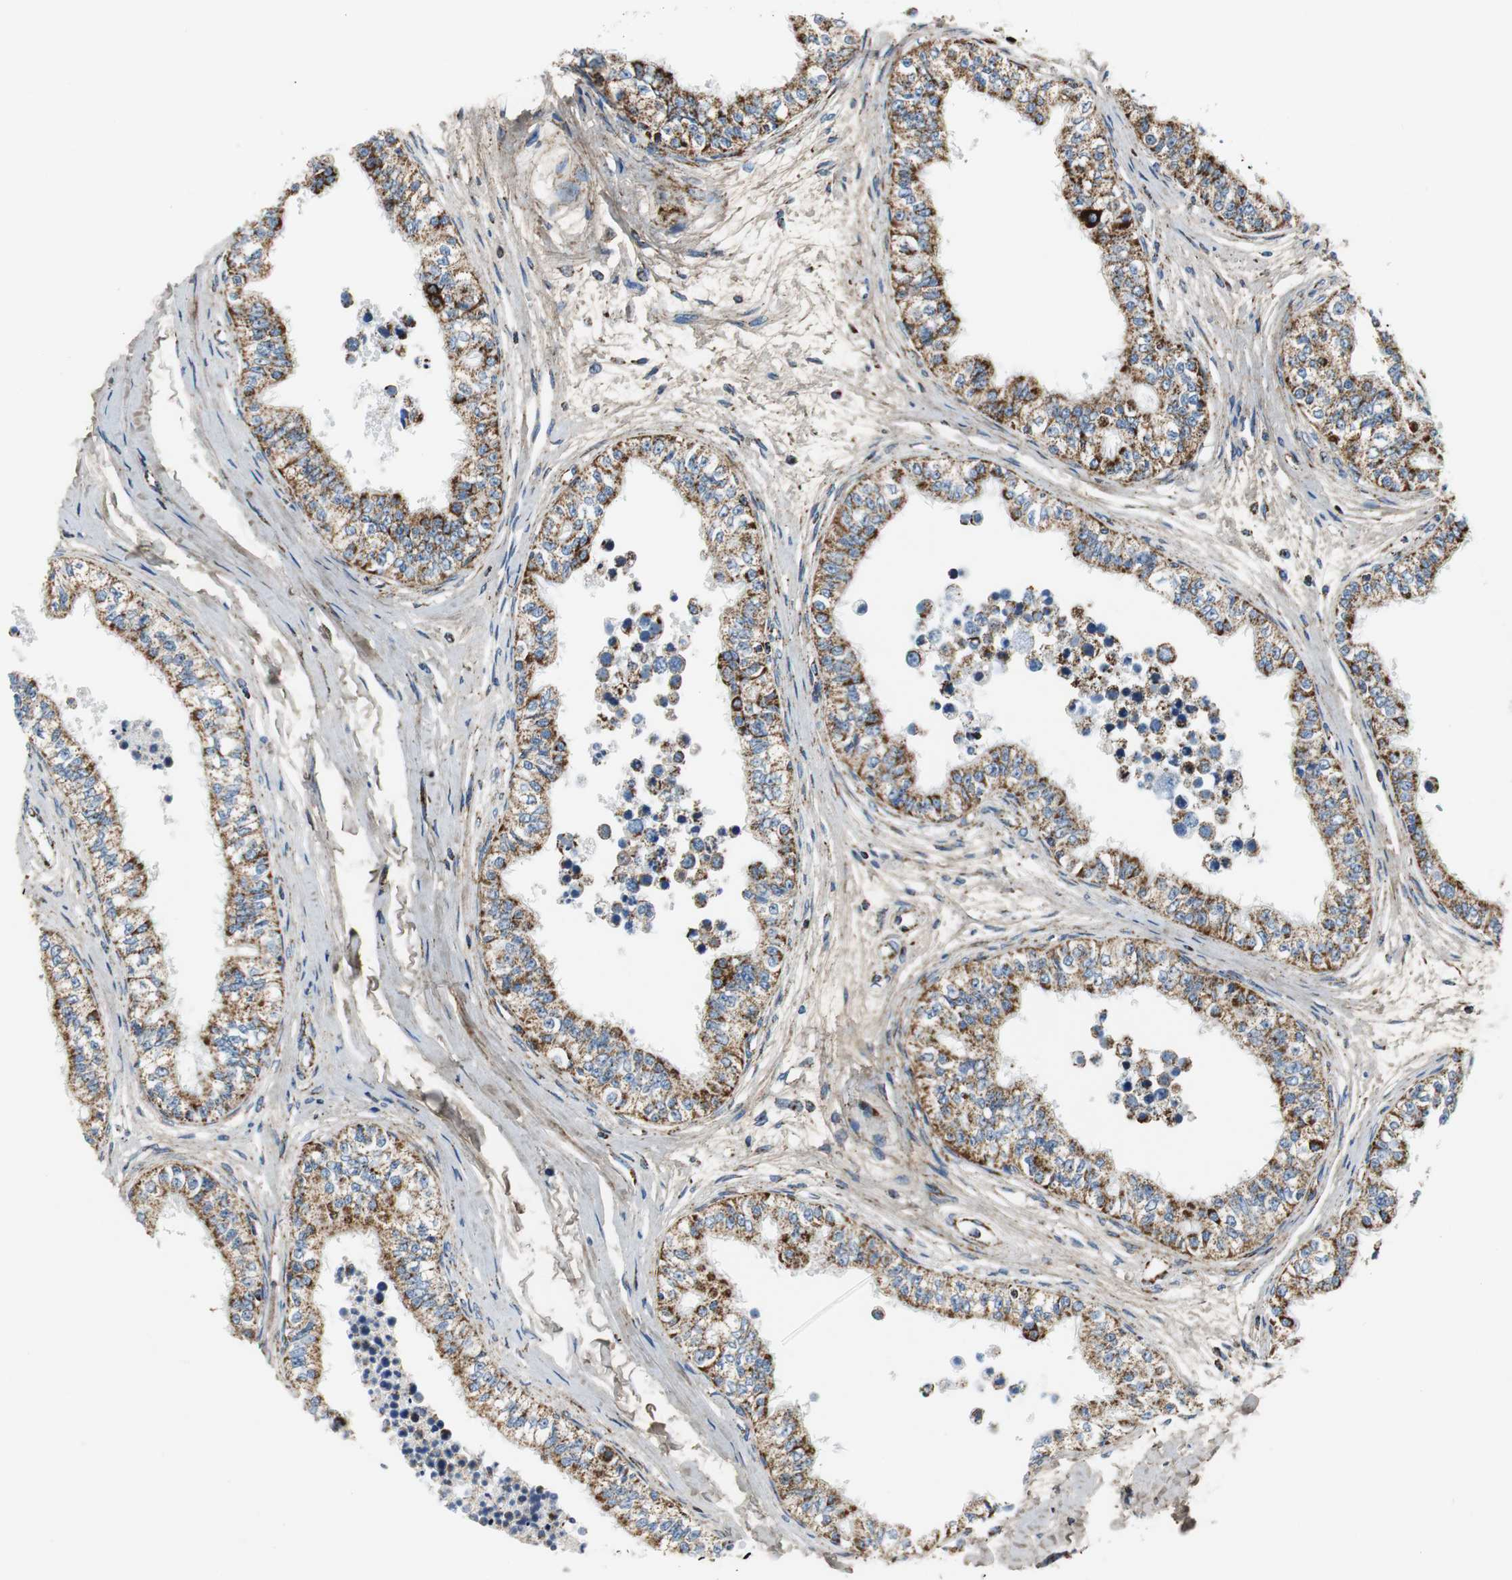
{"staining": {"intensity": "strong", "quantity": ">75%", "location": "cytoplasmic/membranous"}, "tissue": "epididymis", "cell_type": "Glandular cells", "image_type": "normal", "snomed": [{"axis": "morphology", "description": "Normal tissue, NOS"}, {"axis": "morphology", "description": "Adenocarcinoma, metastatic, NOS"}, {"axis": "topography", "description": "Testis"}, {"axis": "topography", "description": "Epididymis"}], "caption": "Brown immunohistochemical staining in normal epididymis shows strong cytoplasmic/membranous positivity in approximately >75% of glandular cells. (DAB (3,3'-diaminobenzidine) IHC with brightfield microscopy, high magnification).", "gene": "C1QTNF7", "patient": {"sex": "male", "age": 26}}